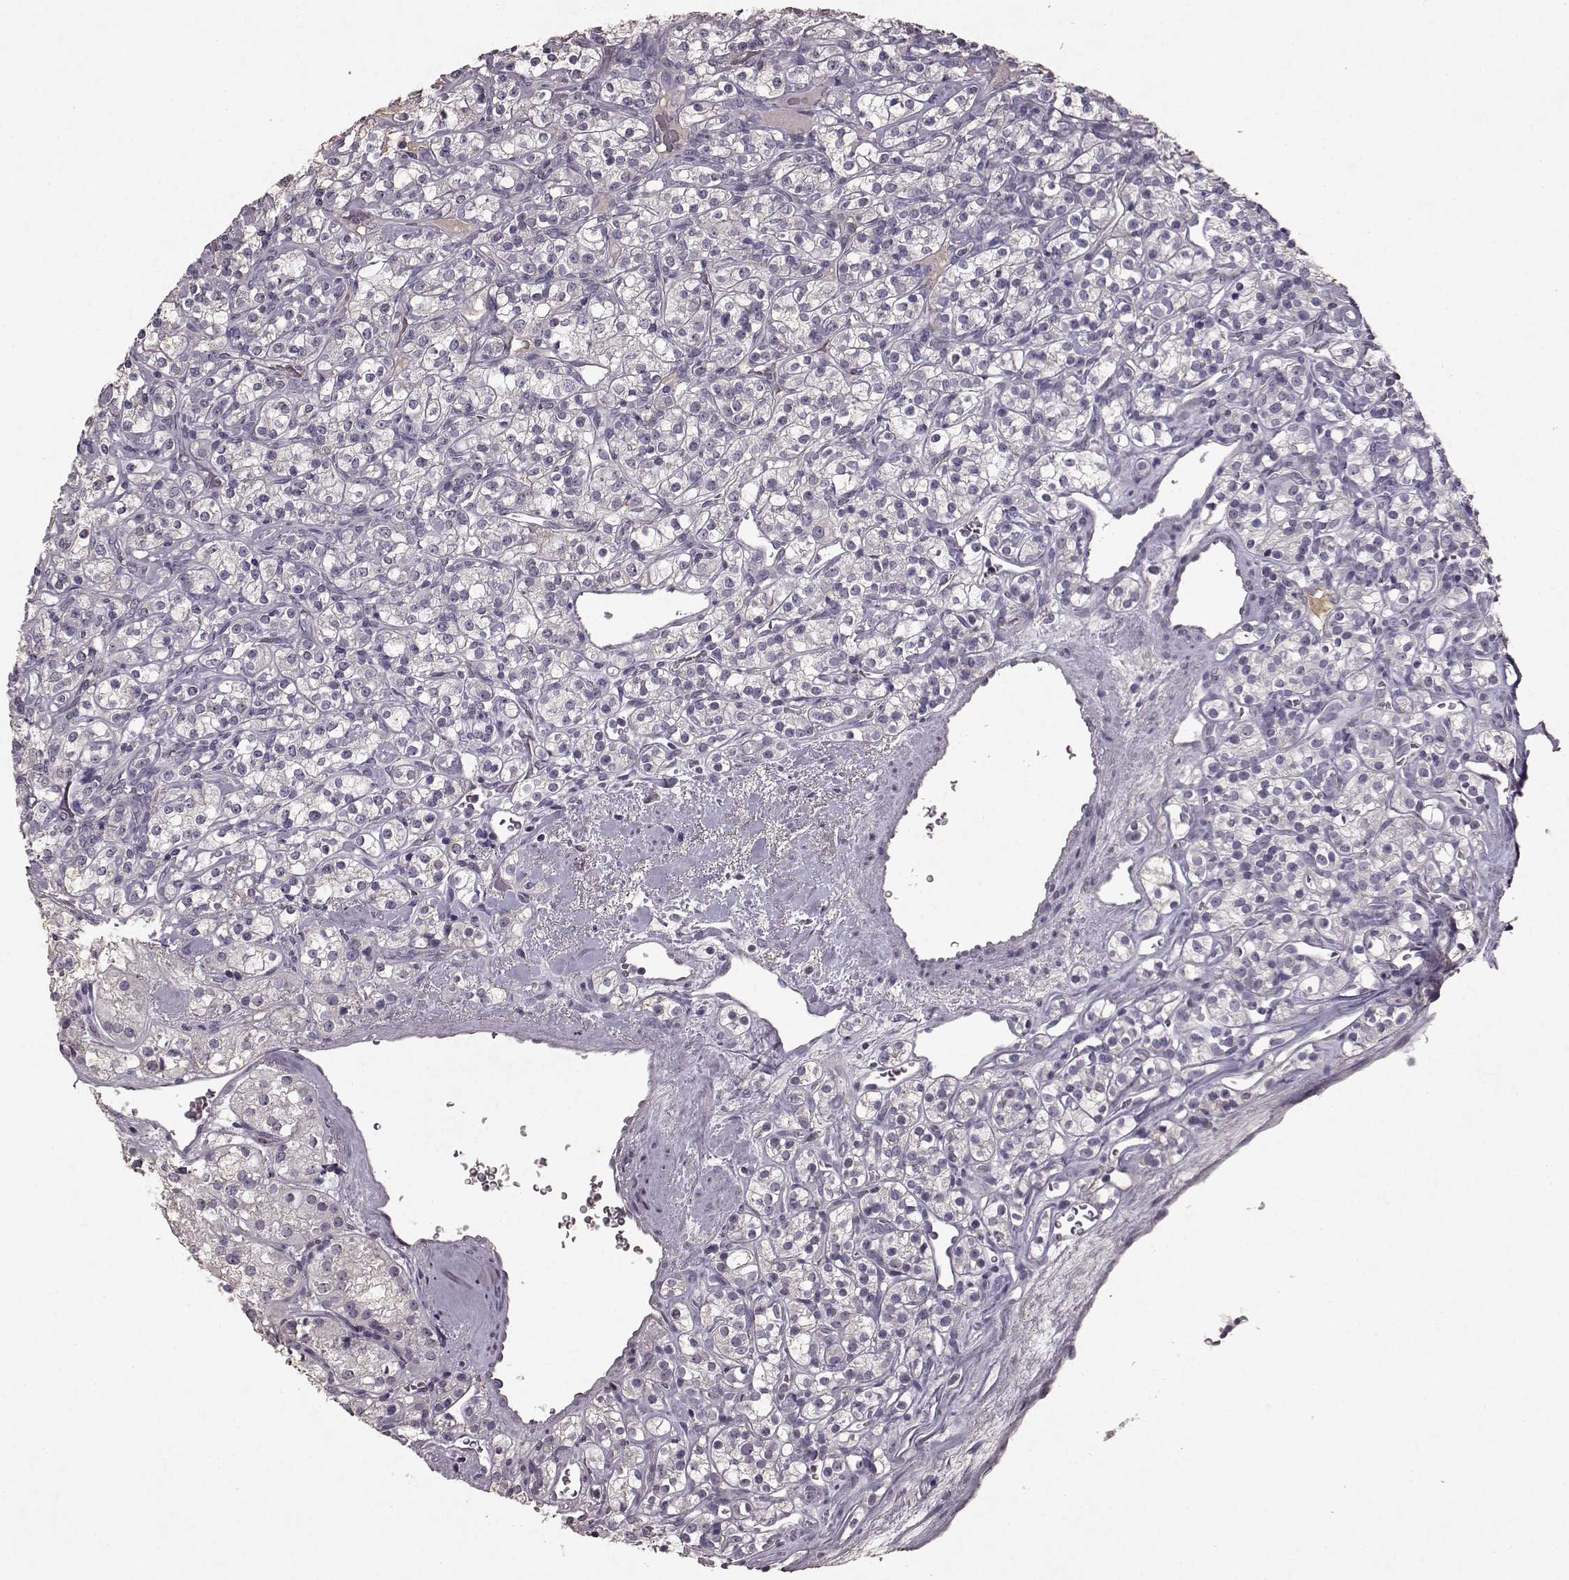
{"staining": {"intensity": "negative", "quantity": "none", "location": "none"}, "tissue": "renal cancer", "cell_type": "Tumor cells", "image_type": "cancer", "snomed": [{"axis": "morphology", "description": "Adenocarcinoma, NOS"}, {"axis": "topography", "description": "Kidney"}], "caption": "High power microscopy micrograph of an immunohistochemistry histopathology image of adenocarcinoma (renal), revealing no significant staining in tumor cells.", "gene": "FRRS1L", "patient": {"sex": "male", "age": 77}}